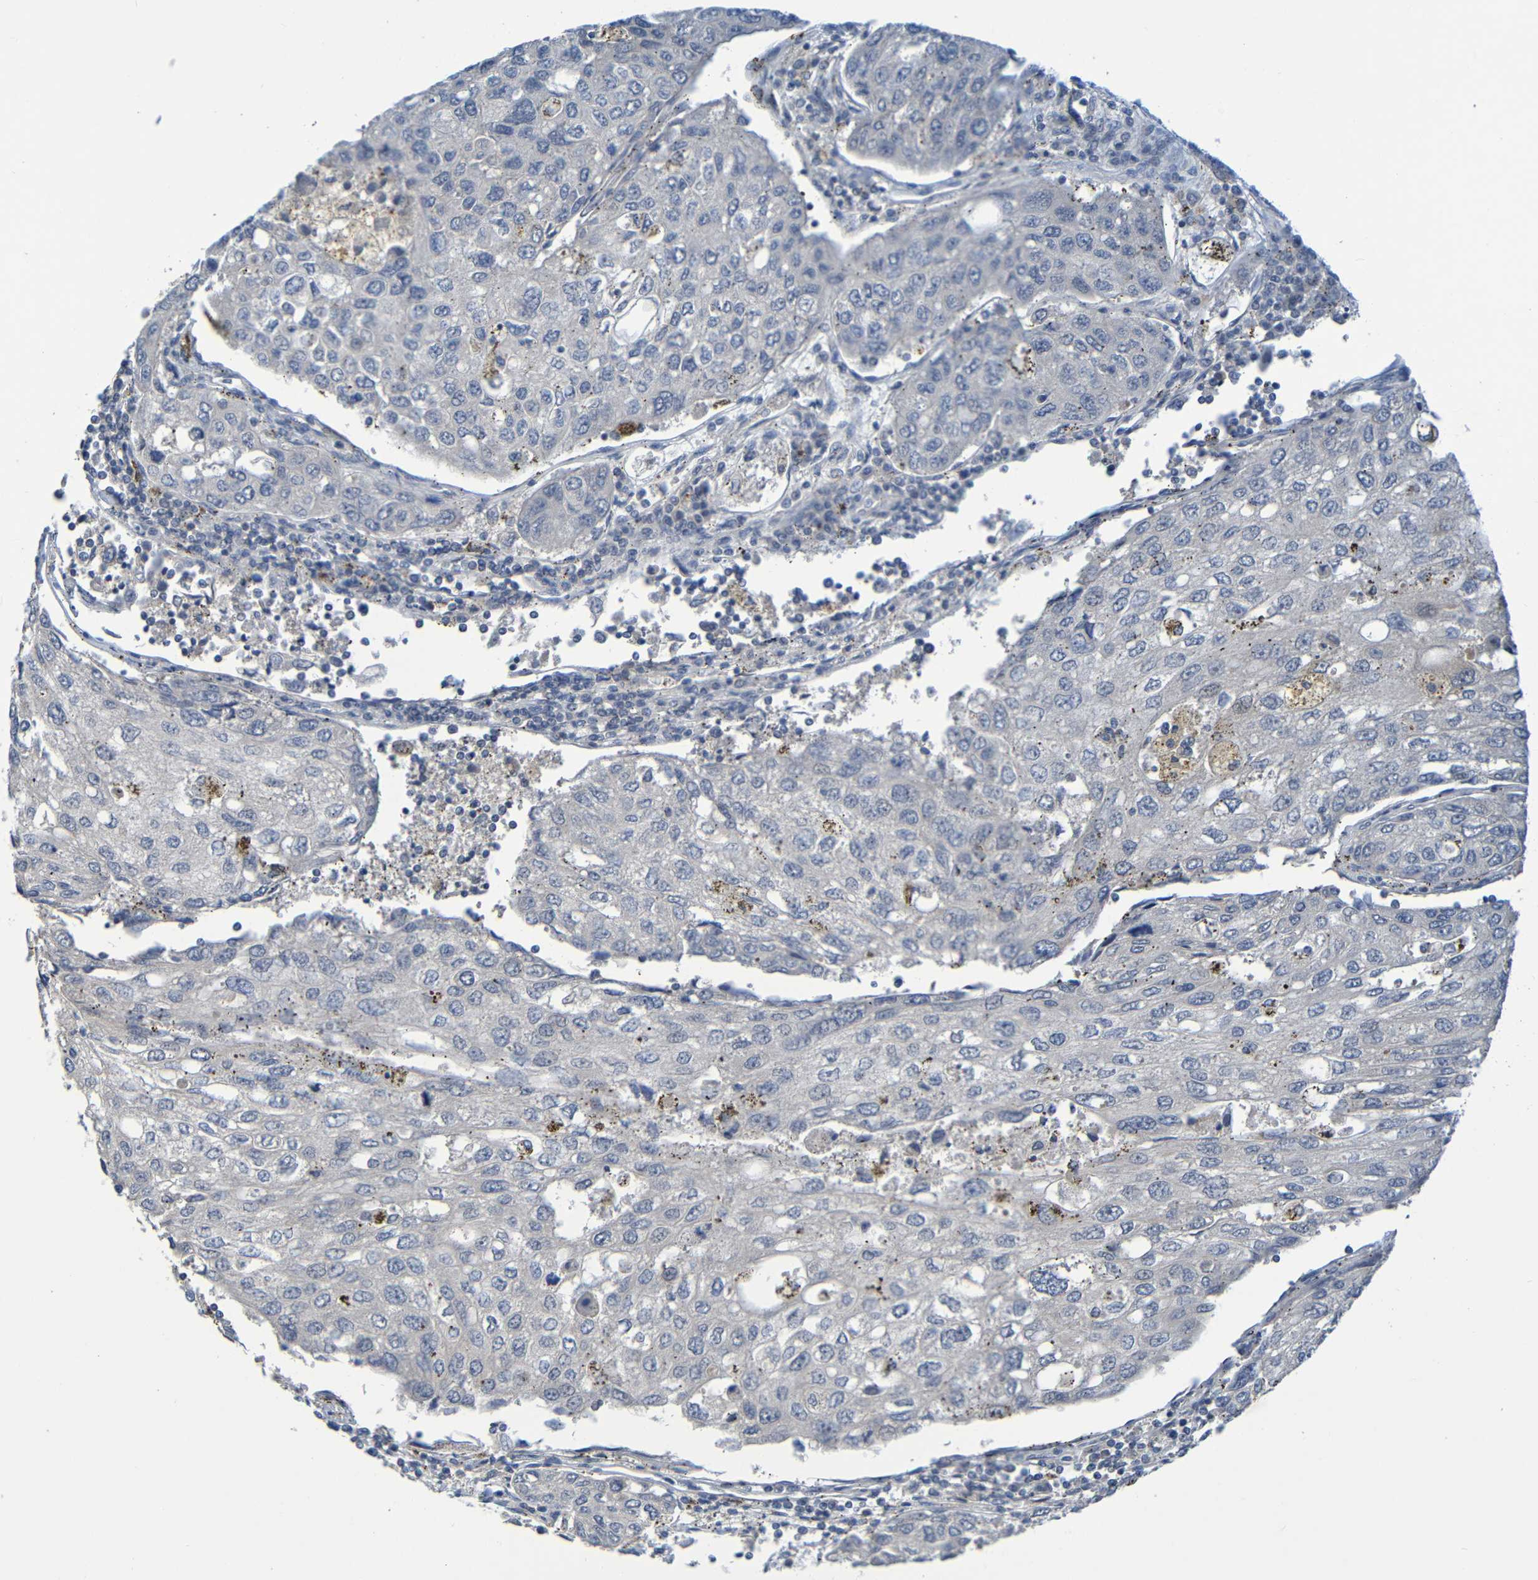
{"staining": {"intensity": "moderate", "quantity": "25%-75%", "location": "cytoplasmic/membranous"}, "tissue": "urothelial cancer", "cell_type": "Tumor cells", "image_type": "cancer", "snomed": [{"axis": "morphology", "description": "Urothelial carcinoma, High grade"}, {"axis": "topography", "description": "Lymph node"}, {"axis": "topography", "description": "Urinary bladder"}], "caption": "Immunohistochemical staining of urothelial cancer shows moderate cytoplasmic/membranous protein expression in about 25%-75% of tumor cells. The staining is performed using DAB (3,3'-diaminobenzidine) brown chromogen to label protein expression. The nuclei are counter-stained blue using hematoxylin.", "gene": "CYP4F2", "patient": {"sex": "male", "age": 51}}